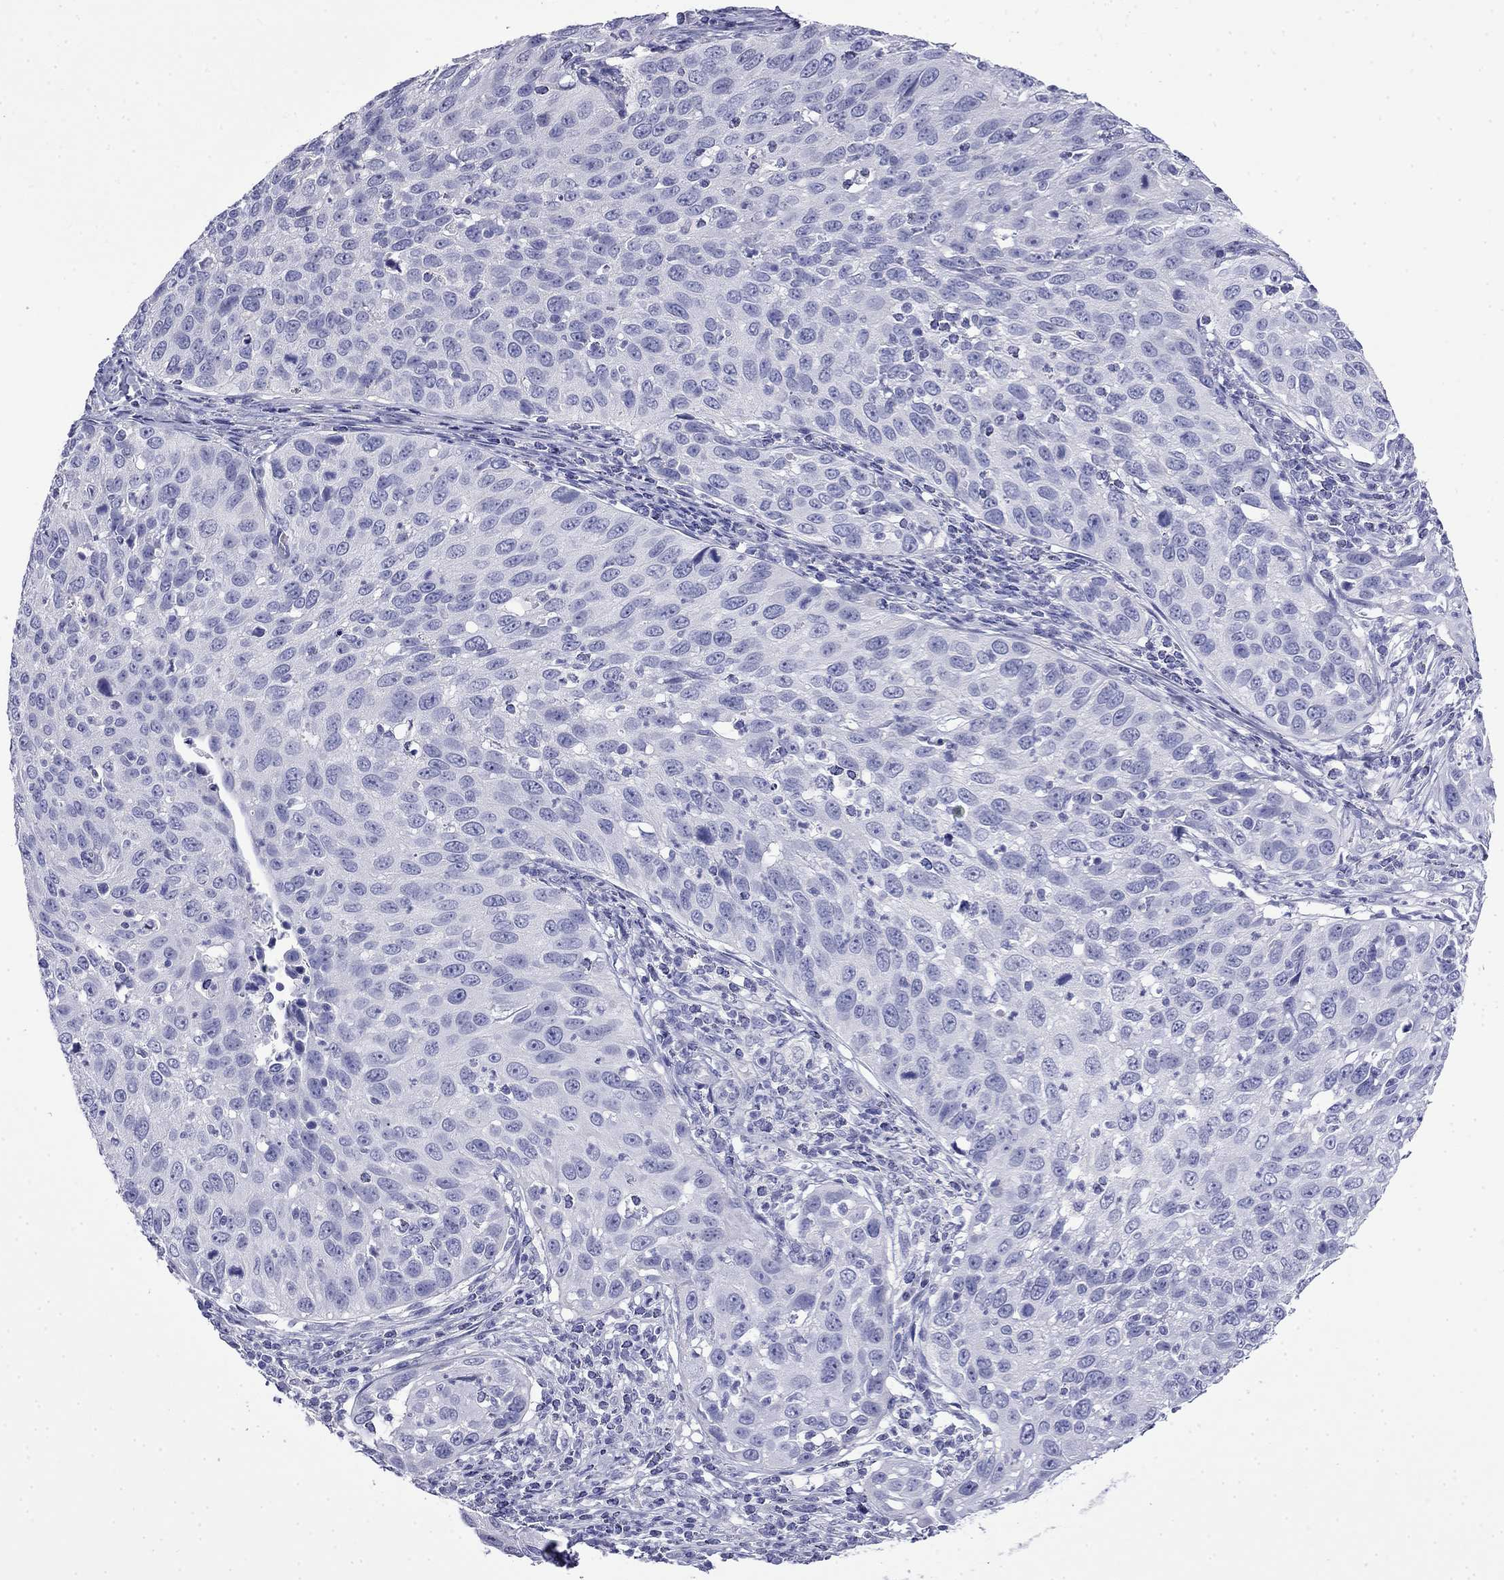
{"staining": {"intensity": "negative", "quantity": "none", "location": "none"}, "tissue": "cervical cancer", "cell_type": "Tumor cells", "image_type": "cancer", "snomed": [{"axis": "morphology", "description": "Squamous cell carcinoma, NOS"}, {"axis": "topography", "description": "Cervix"}], "caption": "There is no significant expression in tumor cells of cervical squamous cell carcinoma.", "gene": "MYO15A", "patient": {"sex": "female", "age": 26}}